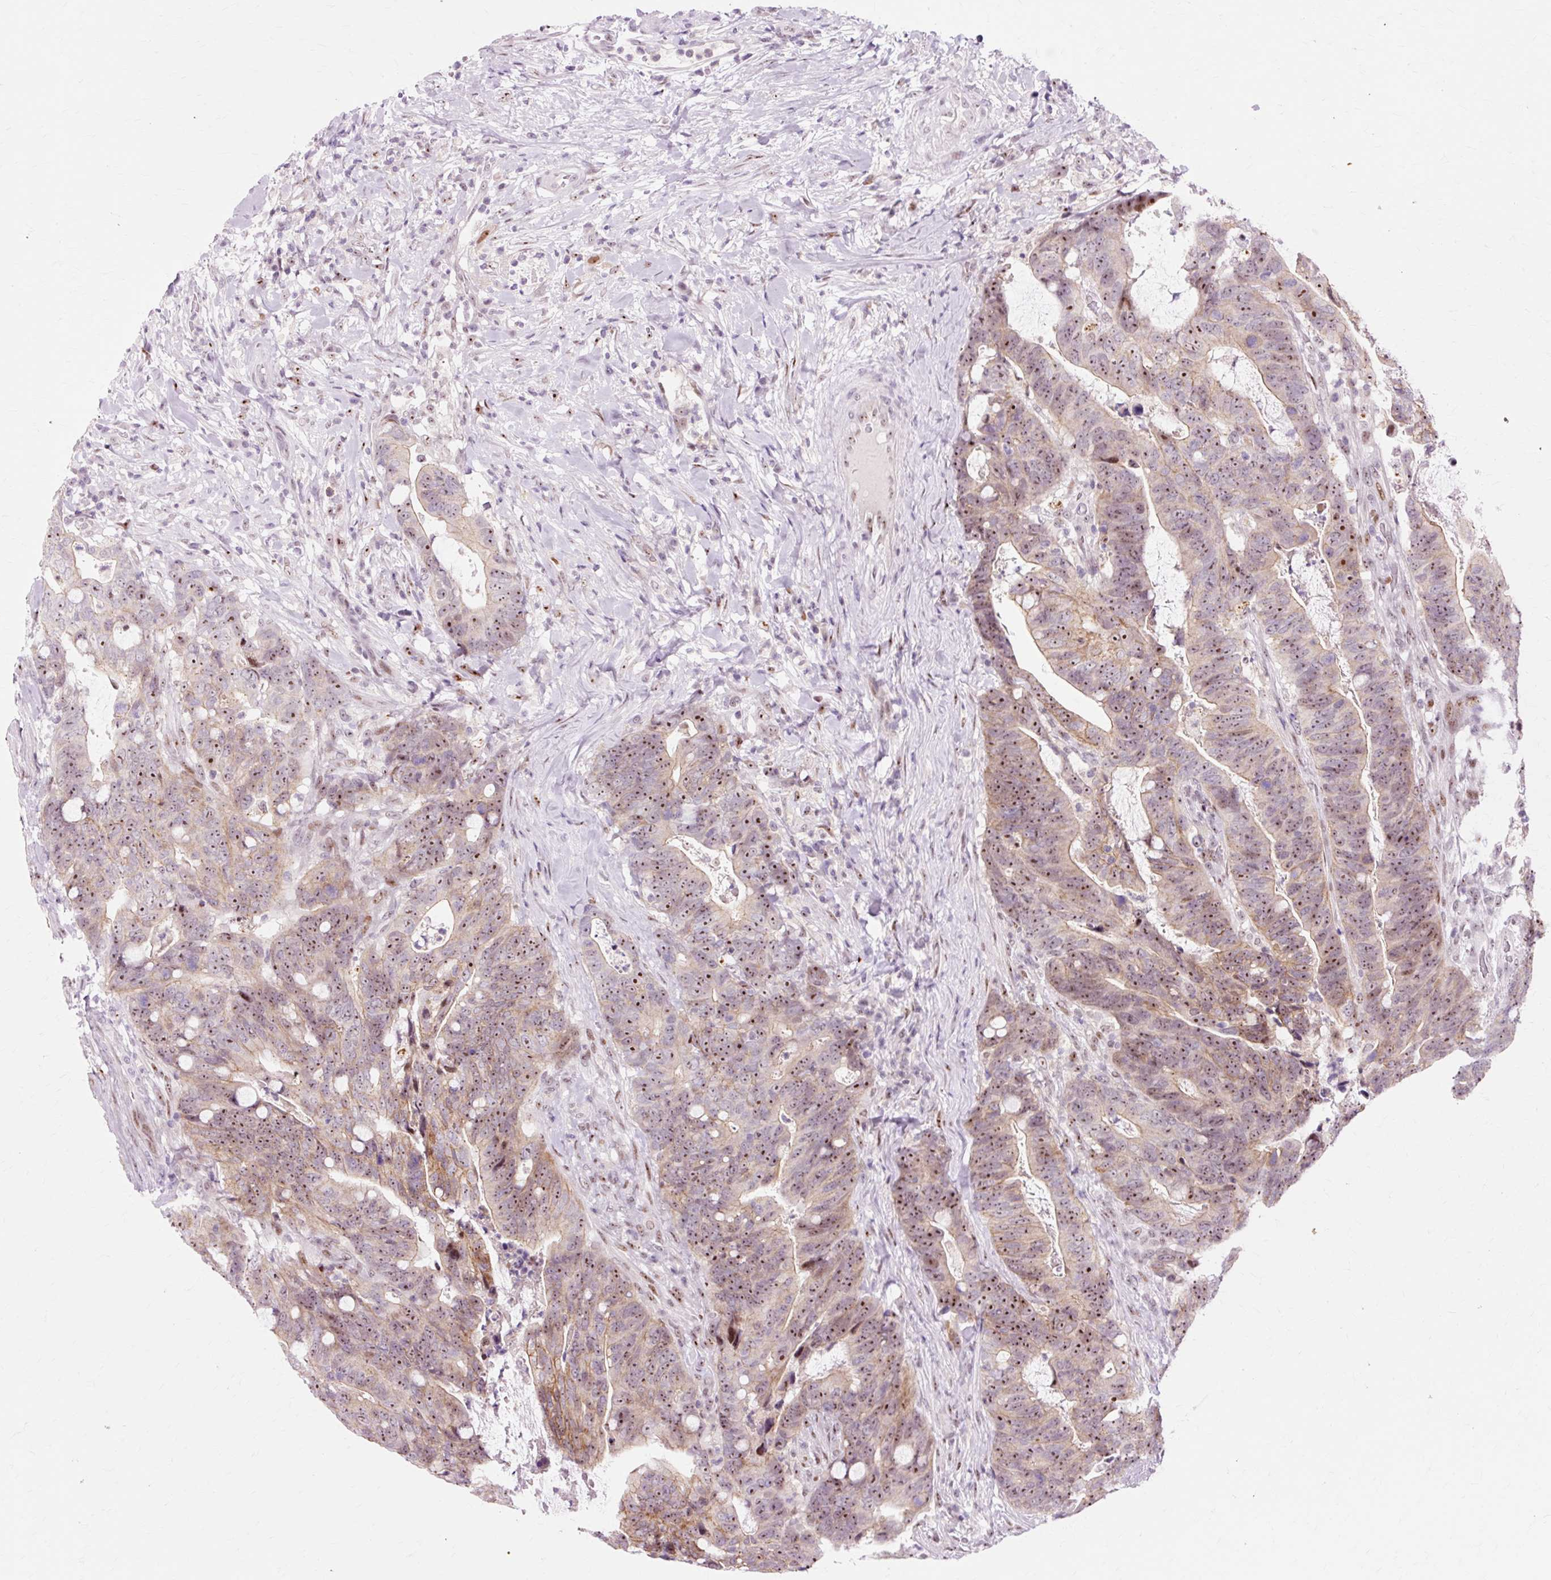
{"staining": {"intensity": "strong", "quantity": ">75%", "location": "nuclear"}, "tissue": "colorectal cancer", "cell_type": "Tumor cells", "image_type": "cancer", "snomed": [{"axis": "morphology", "description": "Adenocarcinoma, NOS"}, {"axis": "topography", "description": "Colon"}], "caption": "The photomicrograph exhibits staining of adenocarcinoma (colorectal), revealing strong nuclear protein staining (brown color) within tumor cells. The protein of interest is shown in brown color, while the nuclei are stained blue.", "gene": "MACROD2", "patient": {"sex": "female", "age": 82}}